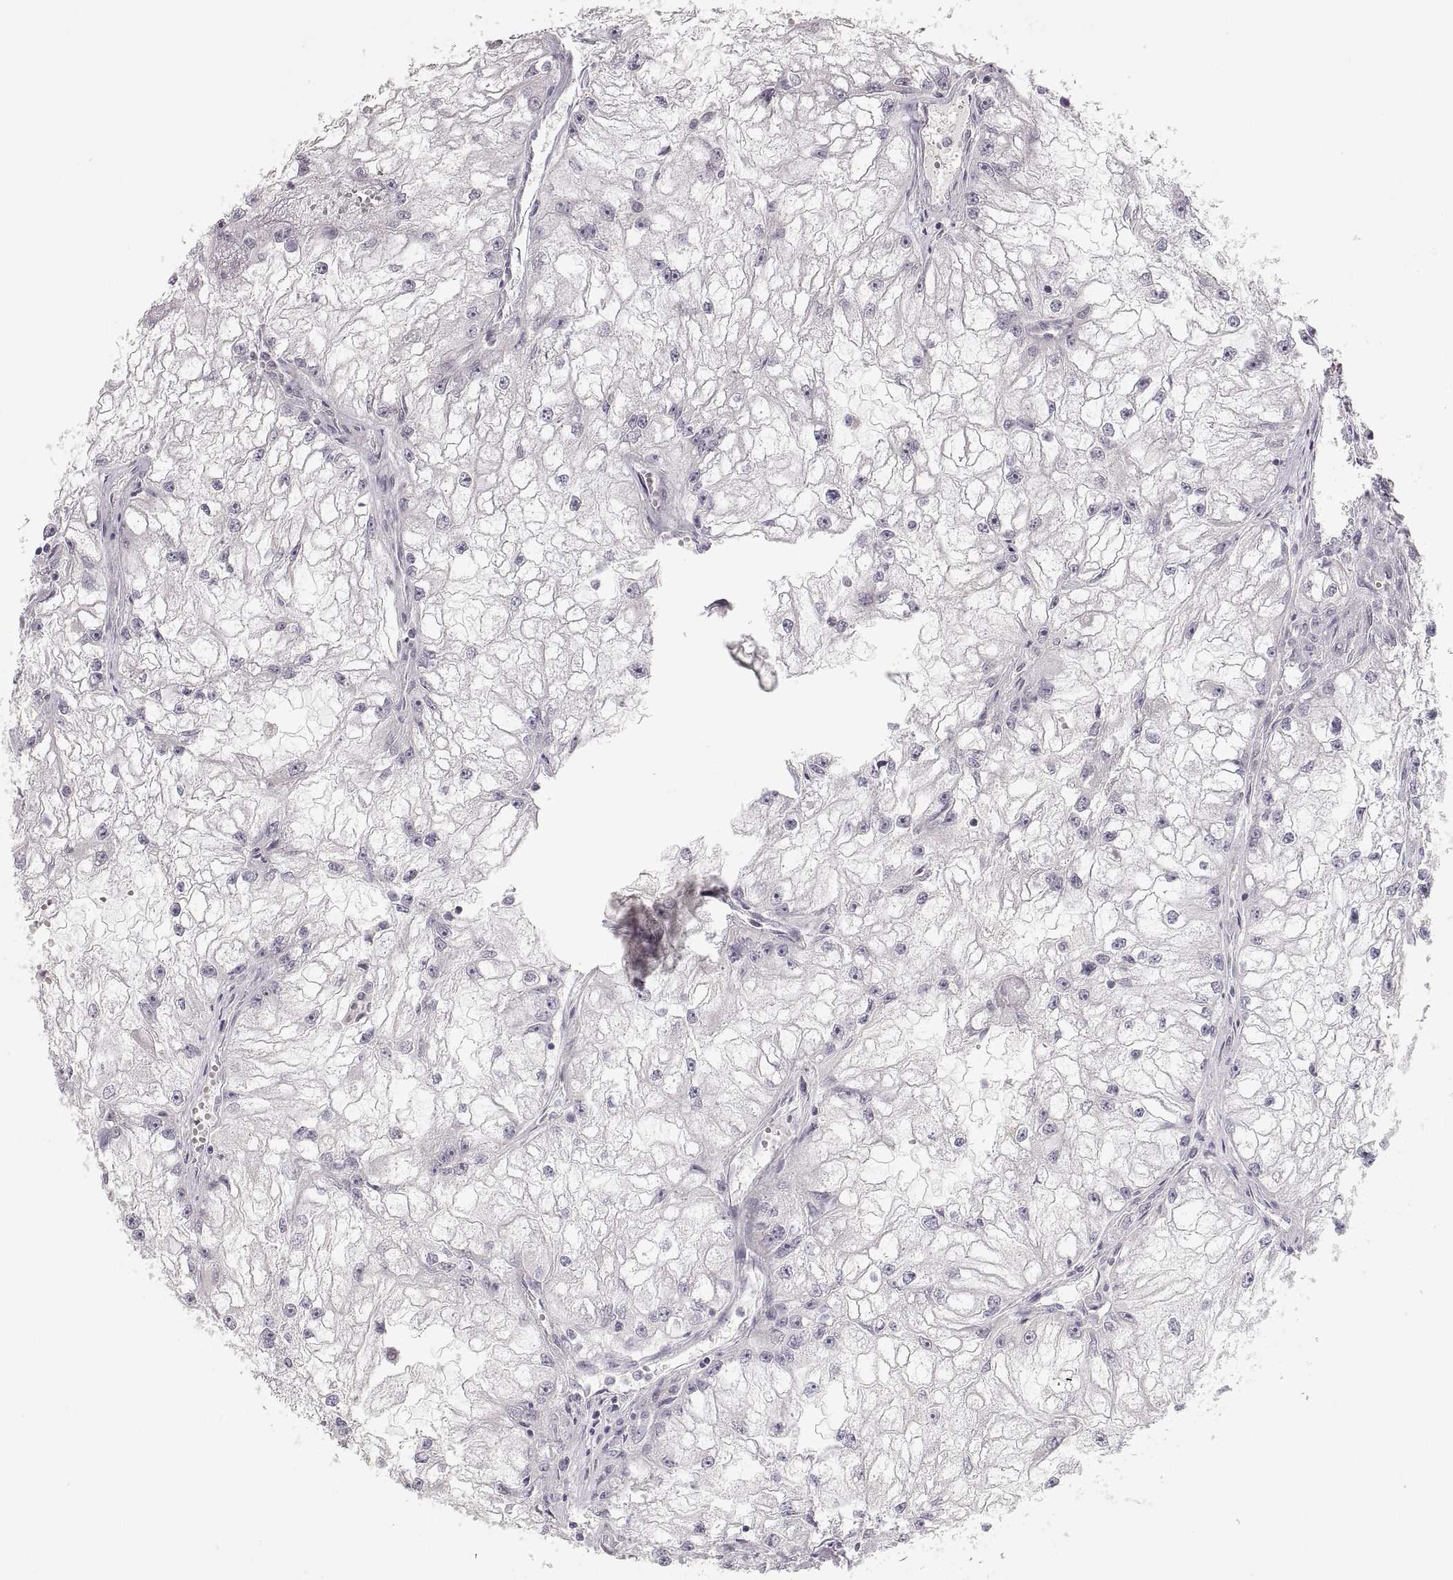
{"staining": {"intensity": "negative", "quantity": "none", "location": "none"}, "tissue": "renal cancer", "cell_type": "Tumor cells", "image_type": "cancer", "snomed": [{"axis": "morphology", "description": "Adenocarcinoma, NOS"}, {"axis": "topography", "description": "Kidney"}], "caption": "A high-resolution micrograph shows IHC staining of renal cancer (adenocarcinoma), which reveals no significant expression in tumor cells. (Brightfield microscopy of DAB (3,3'-diaminobenzidine) immunohistochemistry (IHC) at high magnification).", "gene": "PCSK2", "patient": {"sex": "male", "age": 59}}